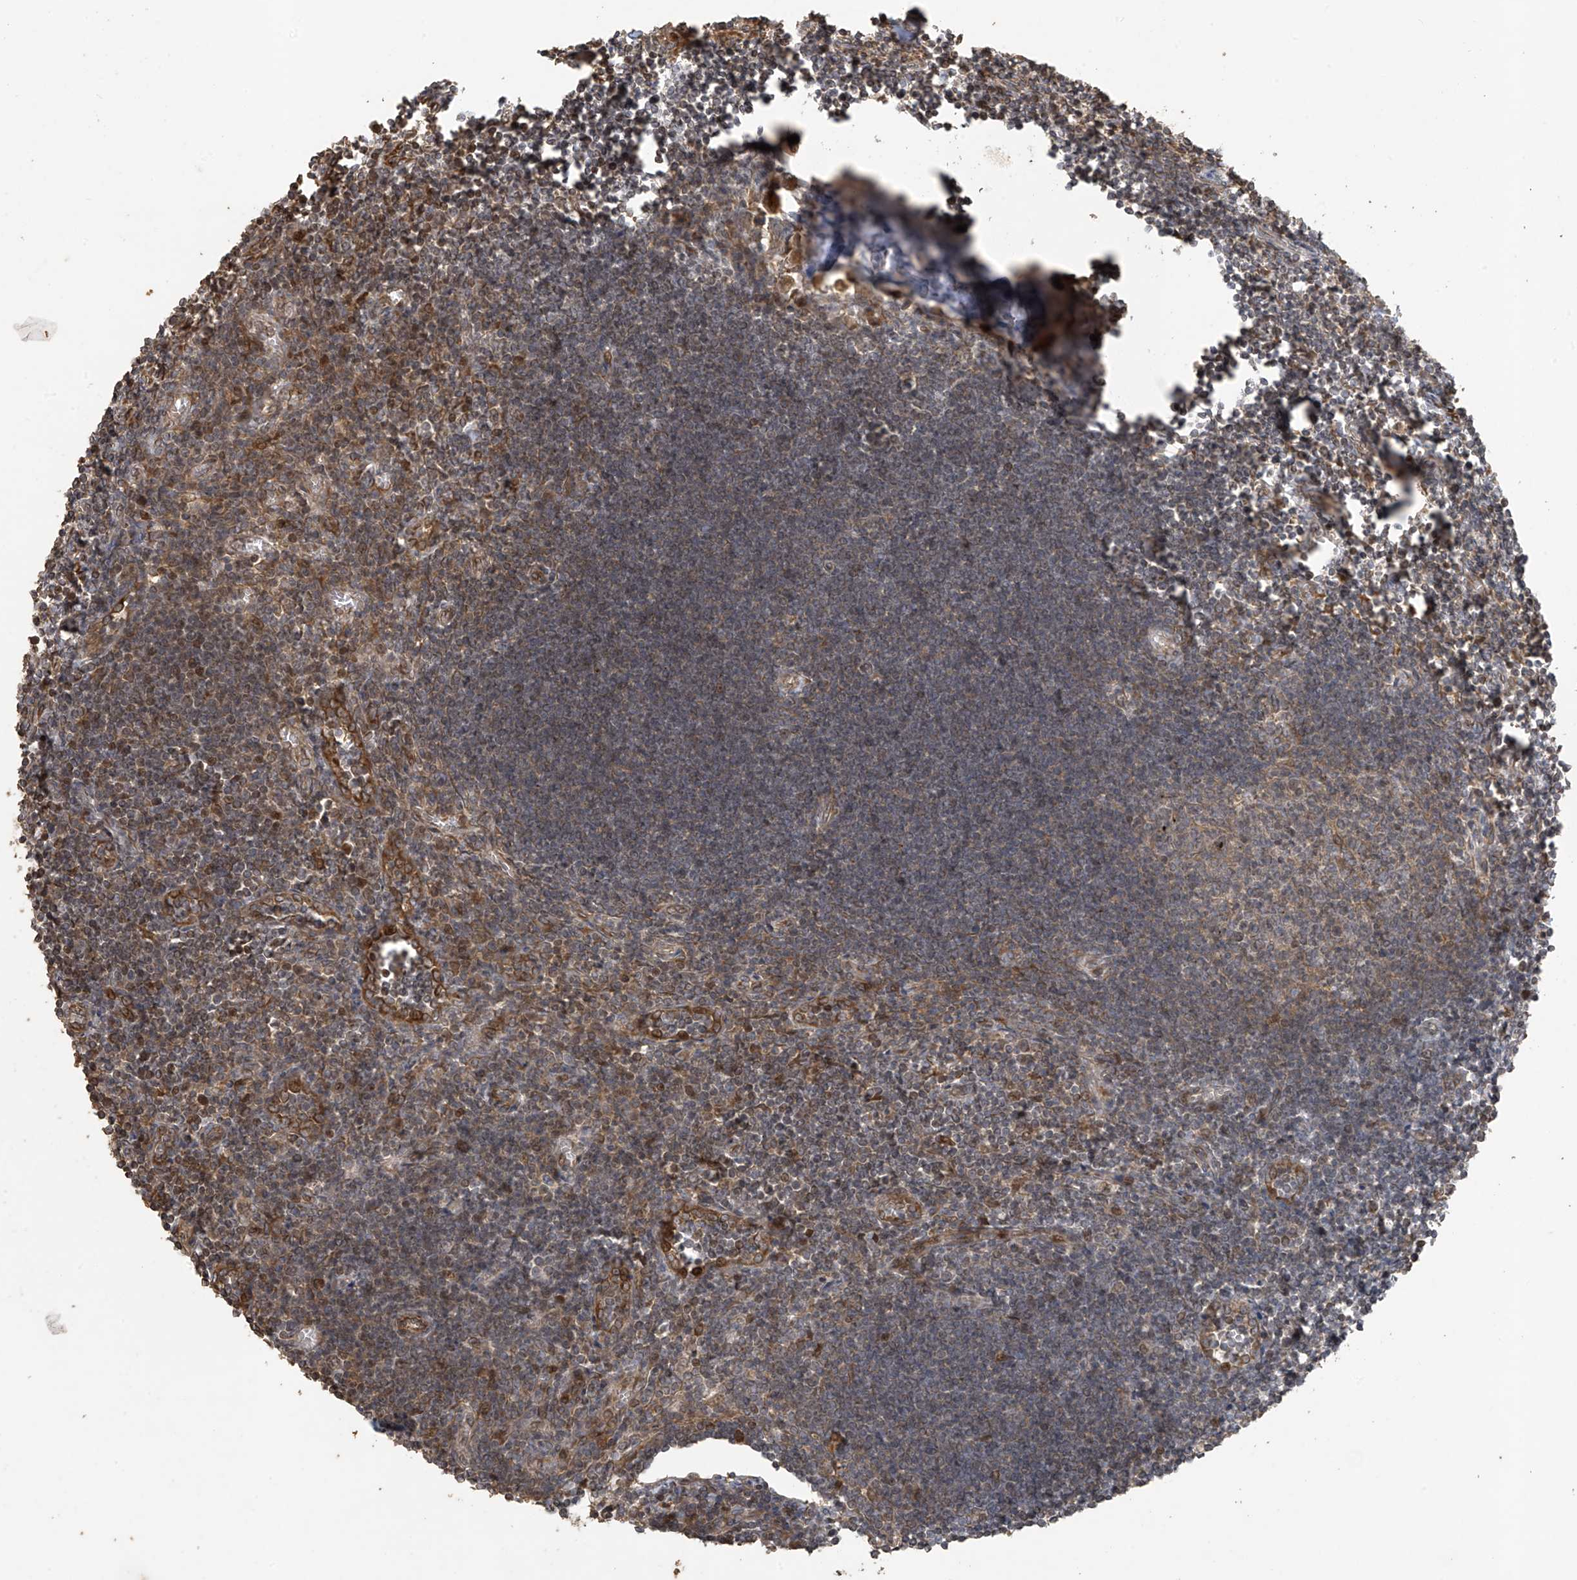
{"staining": {"intensity": "moderate", "quantity": ">75%", "location": "cytoplasmic/membranous"}, "tissue": "lymph node", "cell_type": "Germinal center cells", "image_type": "normal", "snomed": [{"axis": "morphology", "description": "Normal tissue, NOS"}, {"axis": "morphology", "description": "Malignant melanoma, Metastatic site"}, {"axis": "topography", "description": "Lymph node"}], "caption": "This is an image of immunohistochemistry staining of unremarkable lymph node, which shows moderate expression in the cytoplasmic/membranous of germinal center cells.", "gene": "ZNF653", "patient": {"sex": "male", "age": 41}}